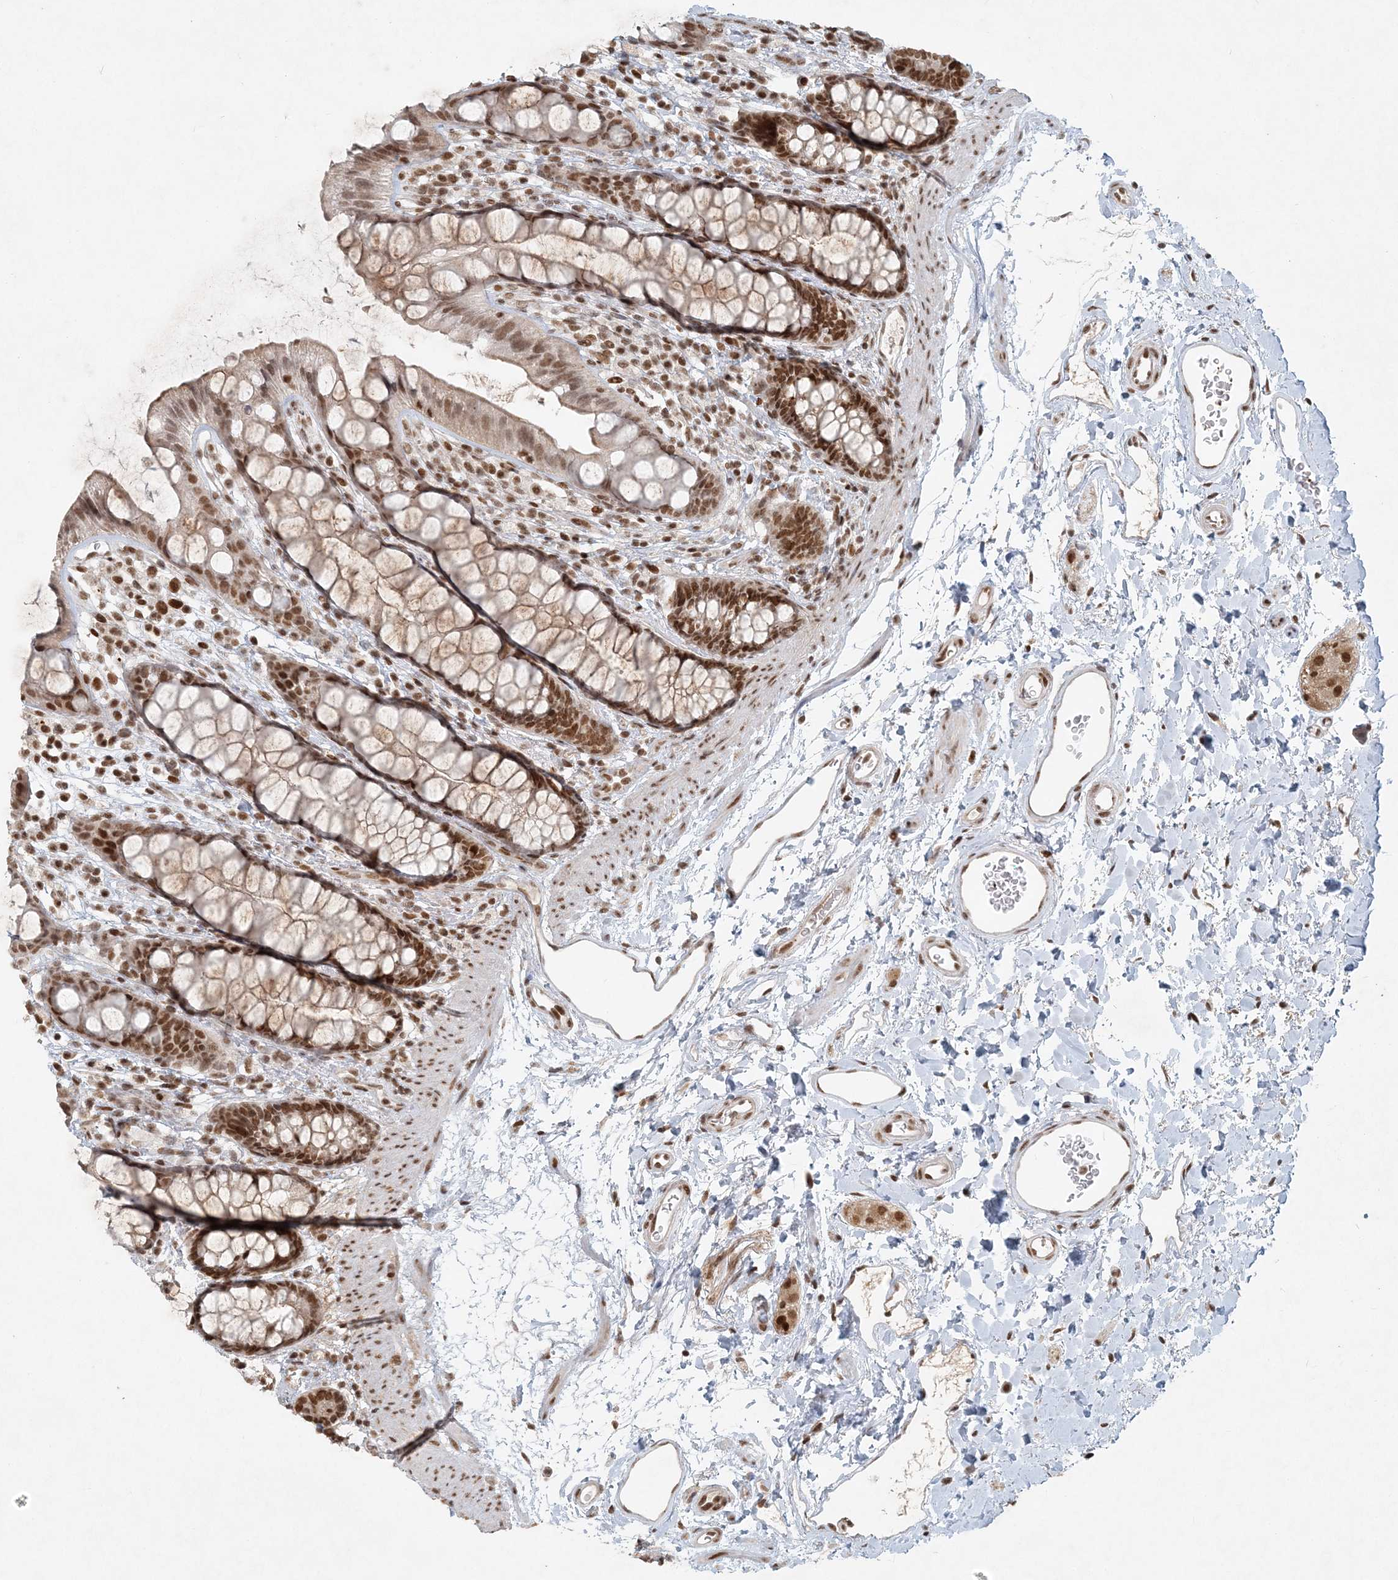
{"staining": {"intensity": "strong", "quantity": ">75%", "location": "nuclear"}, "tissue": "rectum", "cell_type": "Glandular cells", "image_type": "normal", "snomed": [{"axis": "morphology", "description": "Normal tissue, NOS"}, {"axis": "topography", "description": "Rectum"}], "caption": "High-power microscopy captured an immunohistochemistry (IHC) histopathology image of normal rectum, revealing strong nuclear expression in approximately >75% of glandular cells.", "gene": "BAZ1B", "patient": {"sex": "female", "age": 65}}